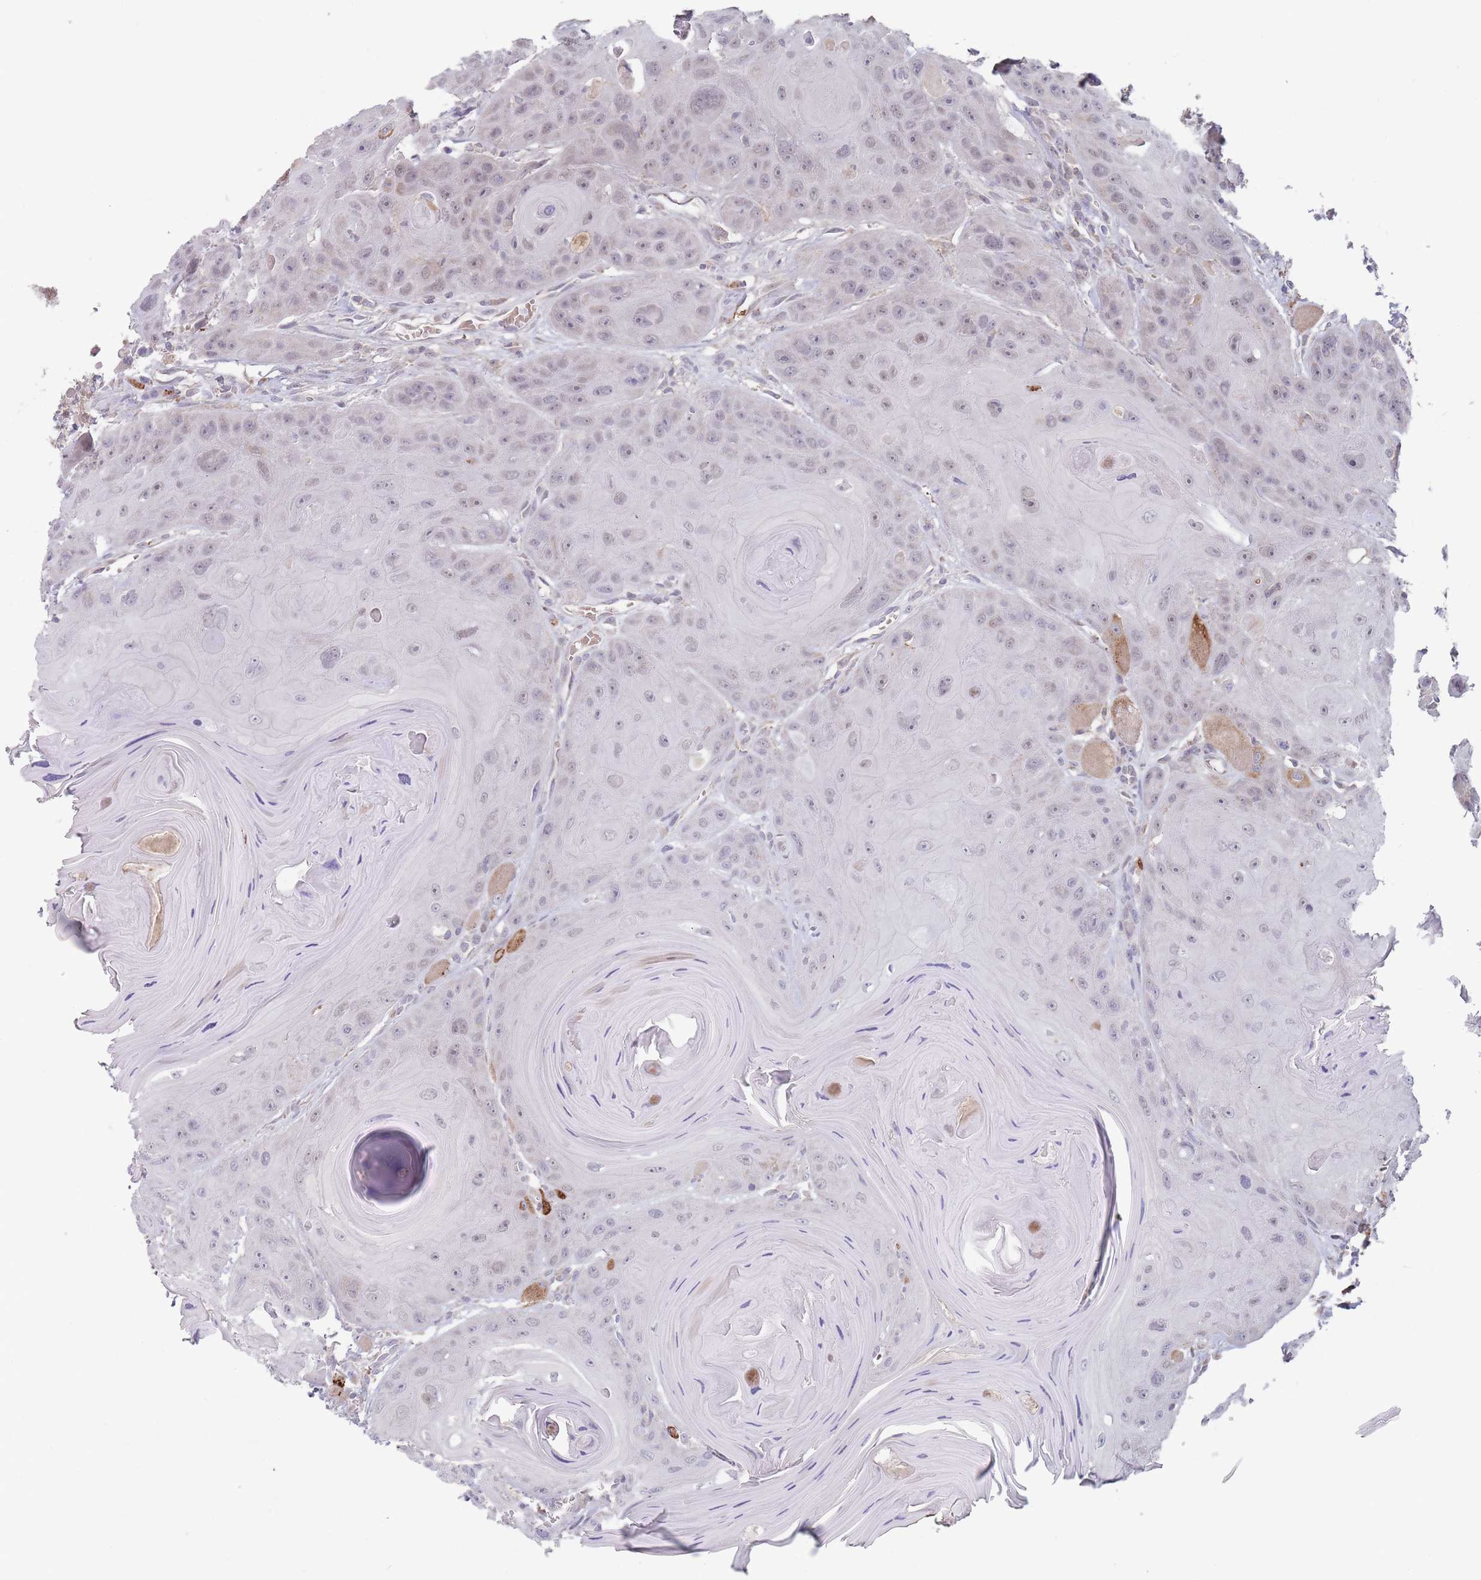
{"staining": {"intensity": "weak", "quantity": "<25%", "location": "nuclear"}, "tissue": "head and neck cancer", "cell_type": "Tumor cells", "image_type": "cancer", "snomed": [{"axis": "morphology", "description": "Squamous cell carcinoma, NOS"}, {"axis": "topography", "description": "Head-Neck"}], "caption": "Head and neck squamous cell carcinoma stained for a protein using immunohistochemistry (IHC) exhibits no staining tumor cells.", "gene": "PEX7", "patient": {"sex": "female", "age": 59}}